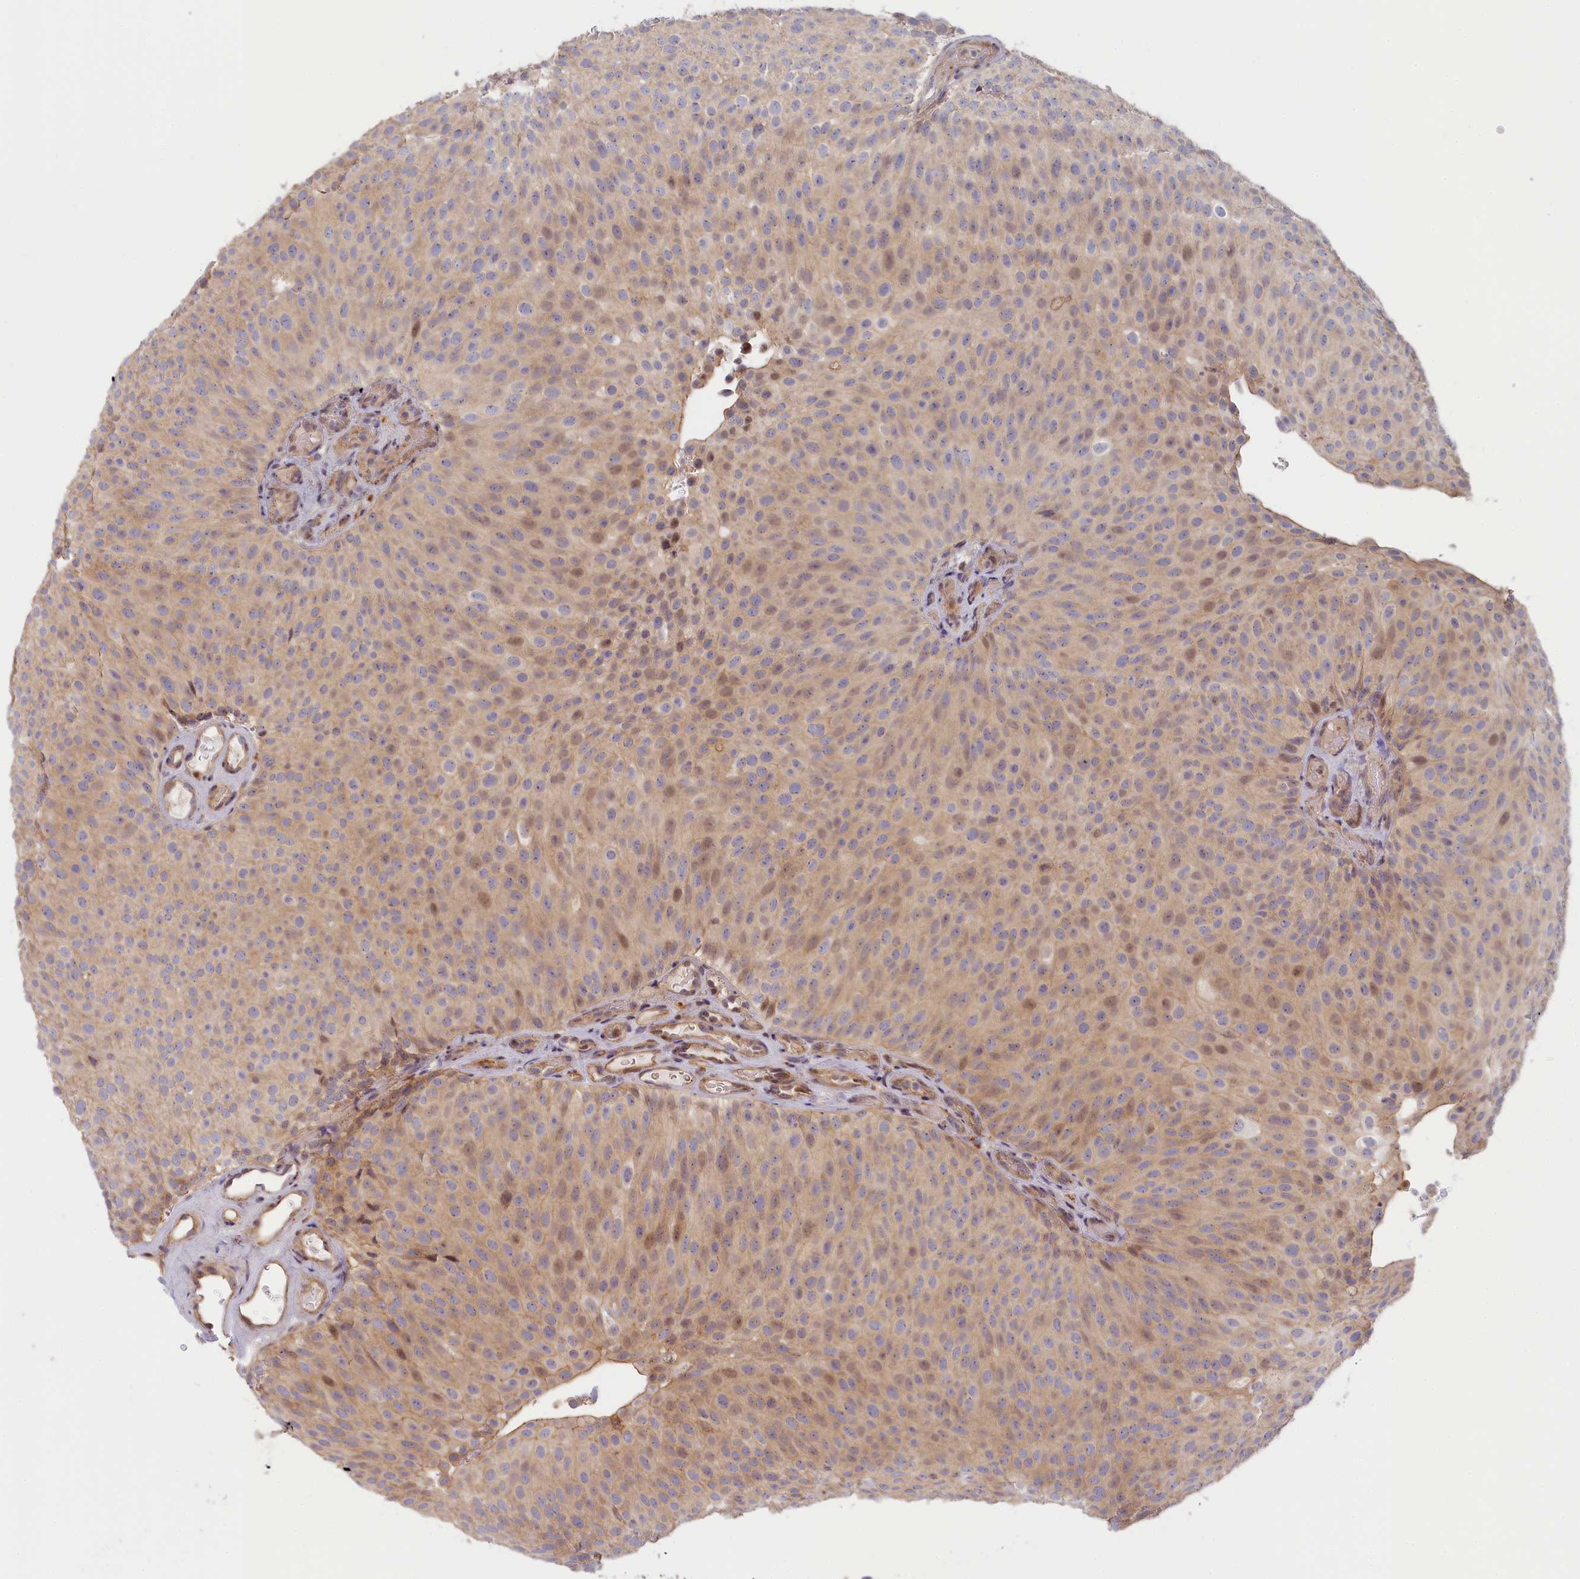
{"staining": {"intensity": "weak", "quantity": ">75%", "location": "cytoplasmic/membranous,nuclear"}, "tissue": "urothelial cancer", "cell_type": "Tumor cells", "image_type": "cancer", "snomed": [{"axis": "morphology", "description": "Urothelial carcinoma, Low grade"}, {"axis": "topography", "description": "Urinary bladder"}], "caption": "A histopathology image of human urothelial cancer stained for a protein shows weak cytoplasmic/membranous and nuclear brown staining in tumor cells.", "gene": "INTS4", "patient": {"sex": "male", "age": 78}}